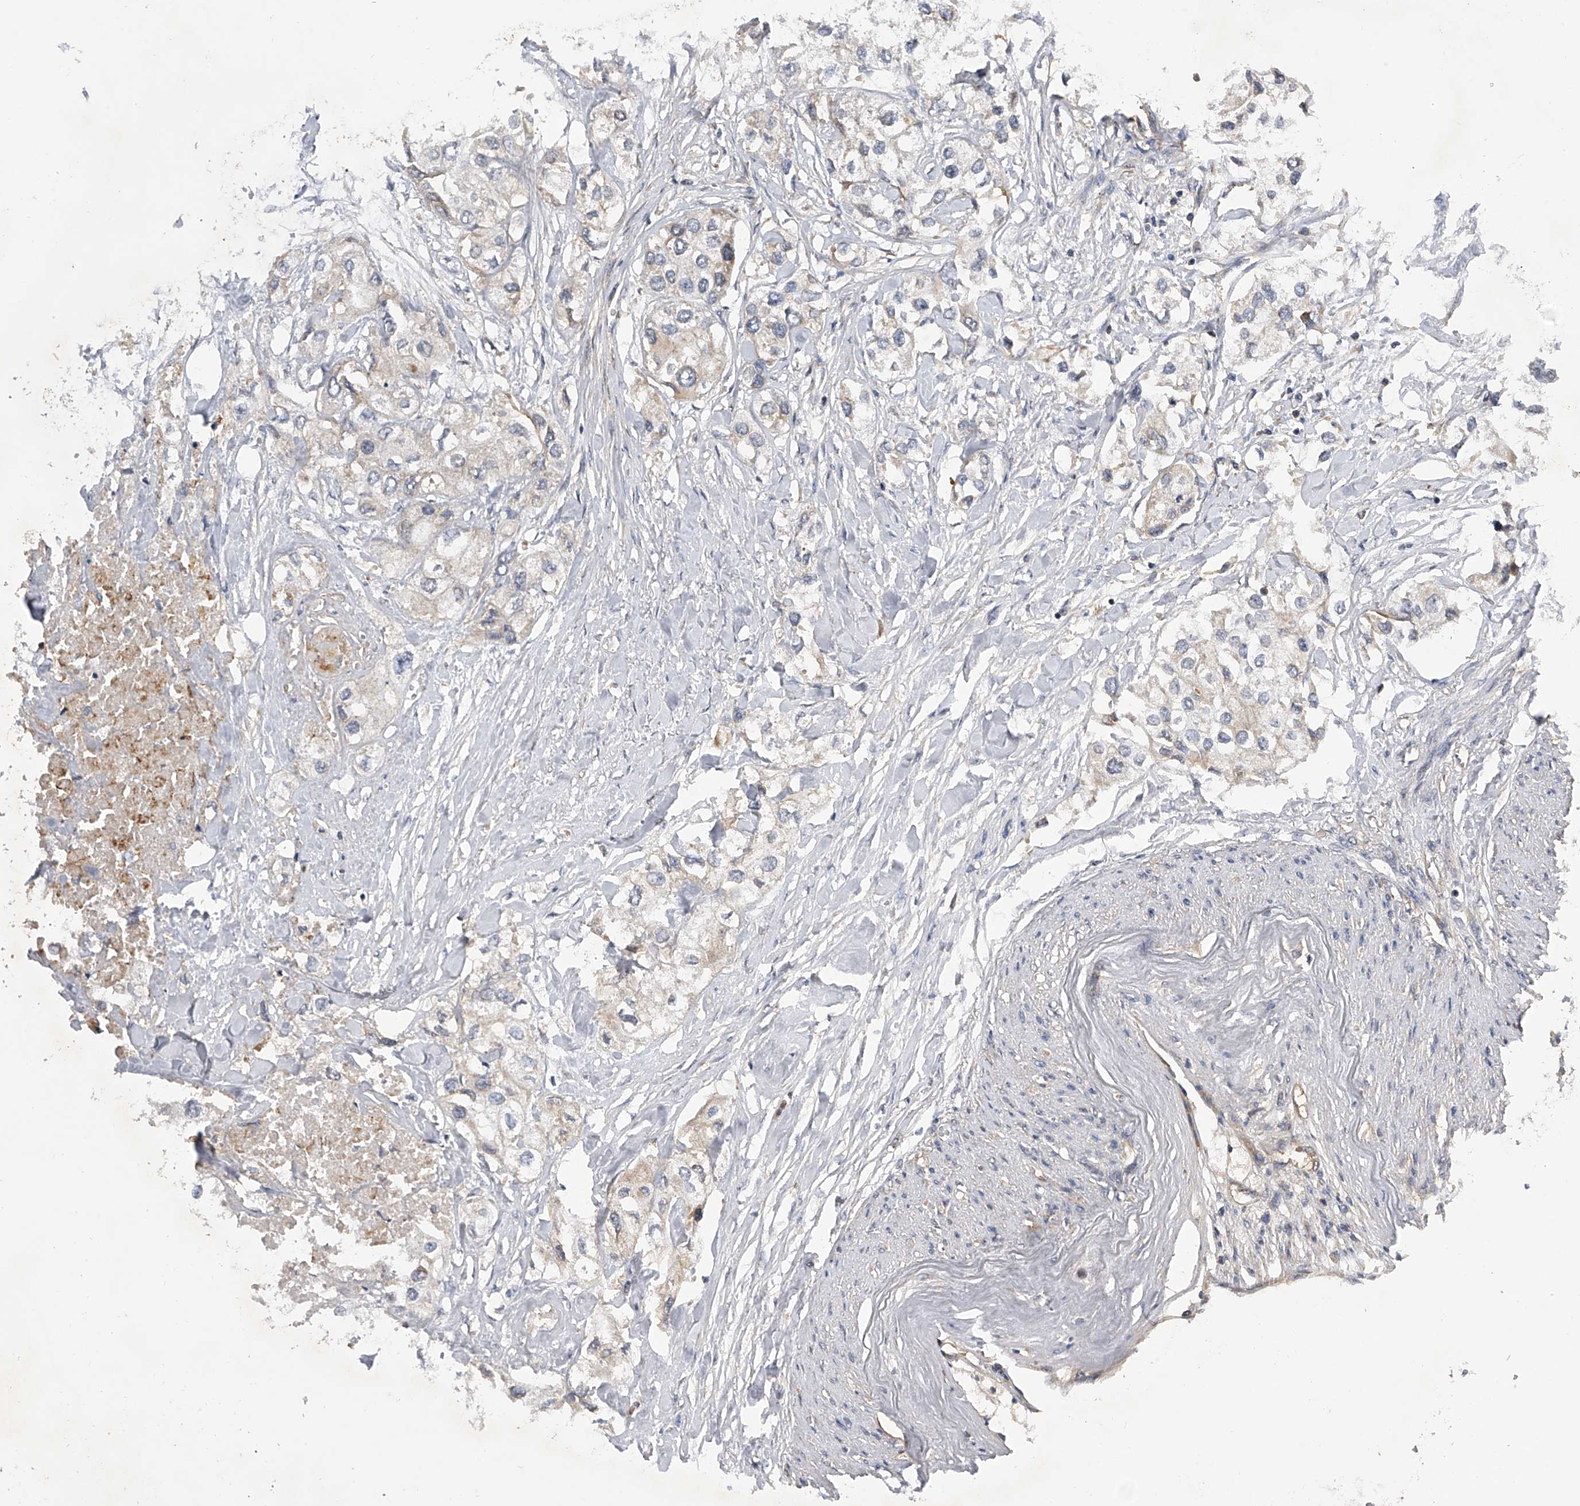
{"staining": {"intensity": "weak", "quantity": "<25%", "location": "cytoplasmic/membranous"}, "tissue": "urothelial cancer", "cell_type": "Tumor cells", "image_type": "cancer", "snomed": [{"axis": "morphology", "description": "Urothelial carcinoma, High grade"}, {"axis": "topography", "description": "Urinary bladder"}], "caption": "There is no significant positivity in tumor cells of urothelial cancer.", "gene": "PTPRA", "patient": {"sex": "male", "age": 64}}